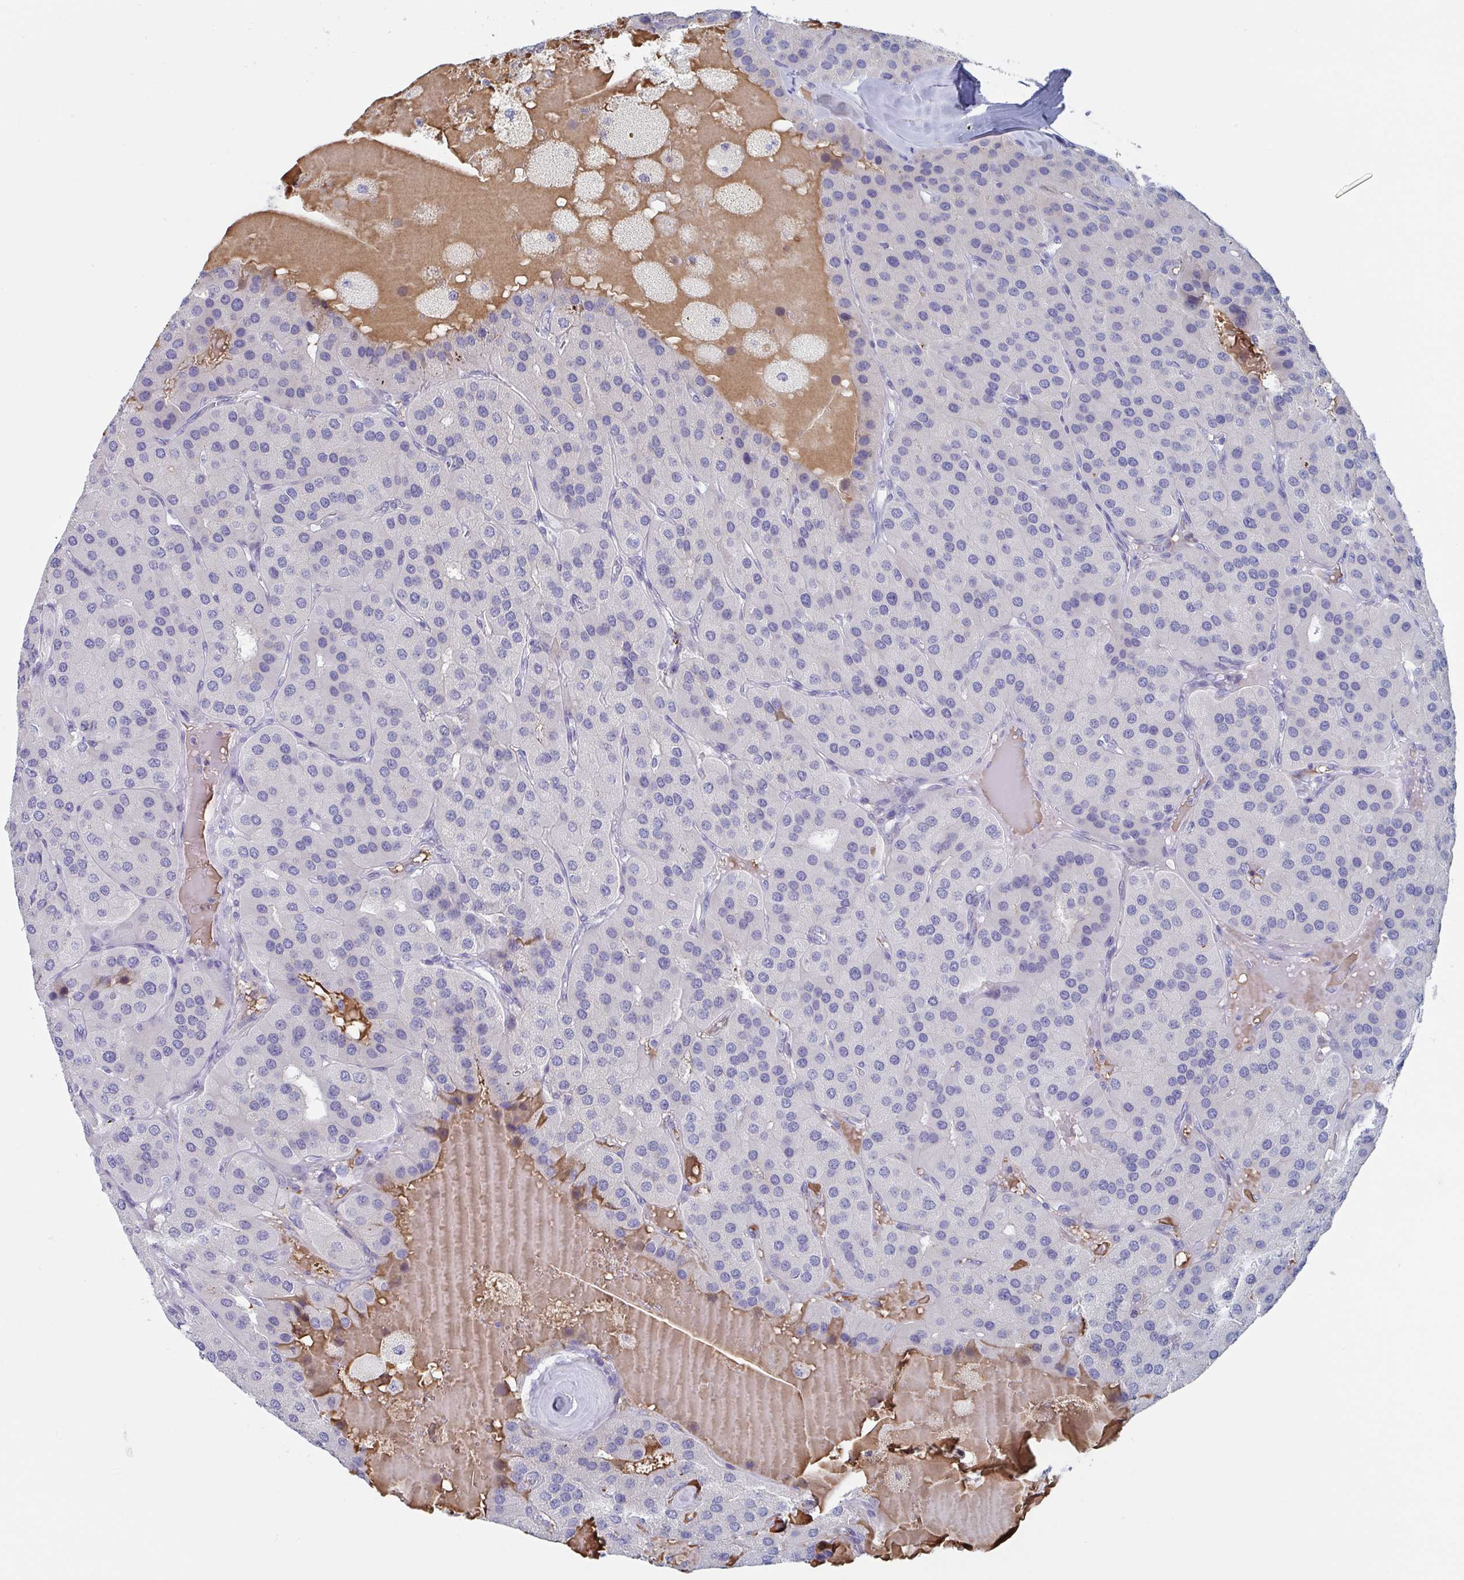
{"staining": {"intensity": "negative", "quantity": "none", "location": "none"}, "tissue": "parathyroid gland", "cell_type": "Glandular cells", "image_type": "normal", "snomed": [{"axis": "morphology", "description": "Normal tissue, NOS"}, {"axis": "morphology", "description": "Adenoma, NOS"}, {"axis": "topography", "description": "Parathyroid gland"}], "caption": "The immunohistochemistry (IHC) image has no significant positivity in glandular cells of parathyroid gland.", "gene": "NT5C3B", "patient": {"sex": "female", "age": 86}}